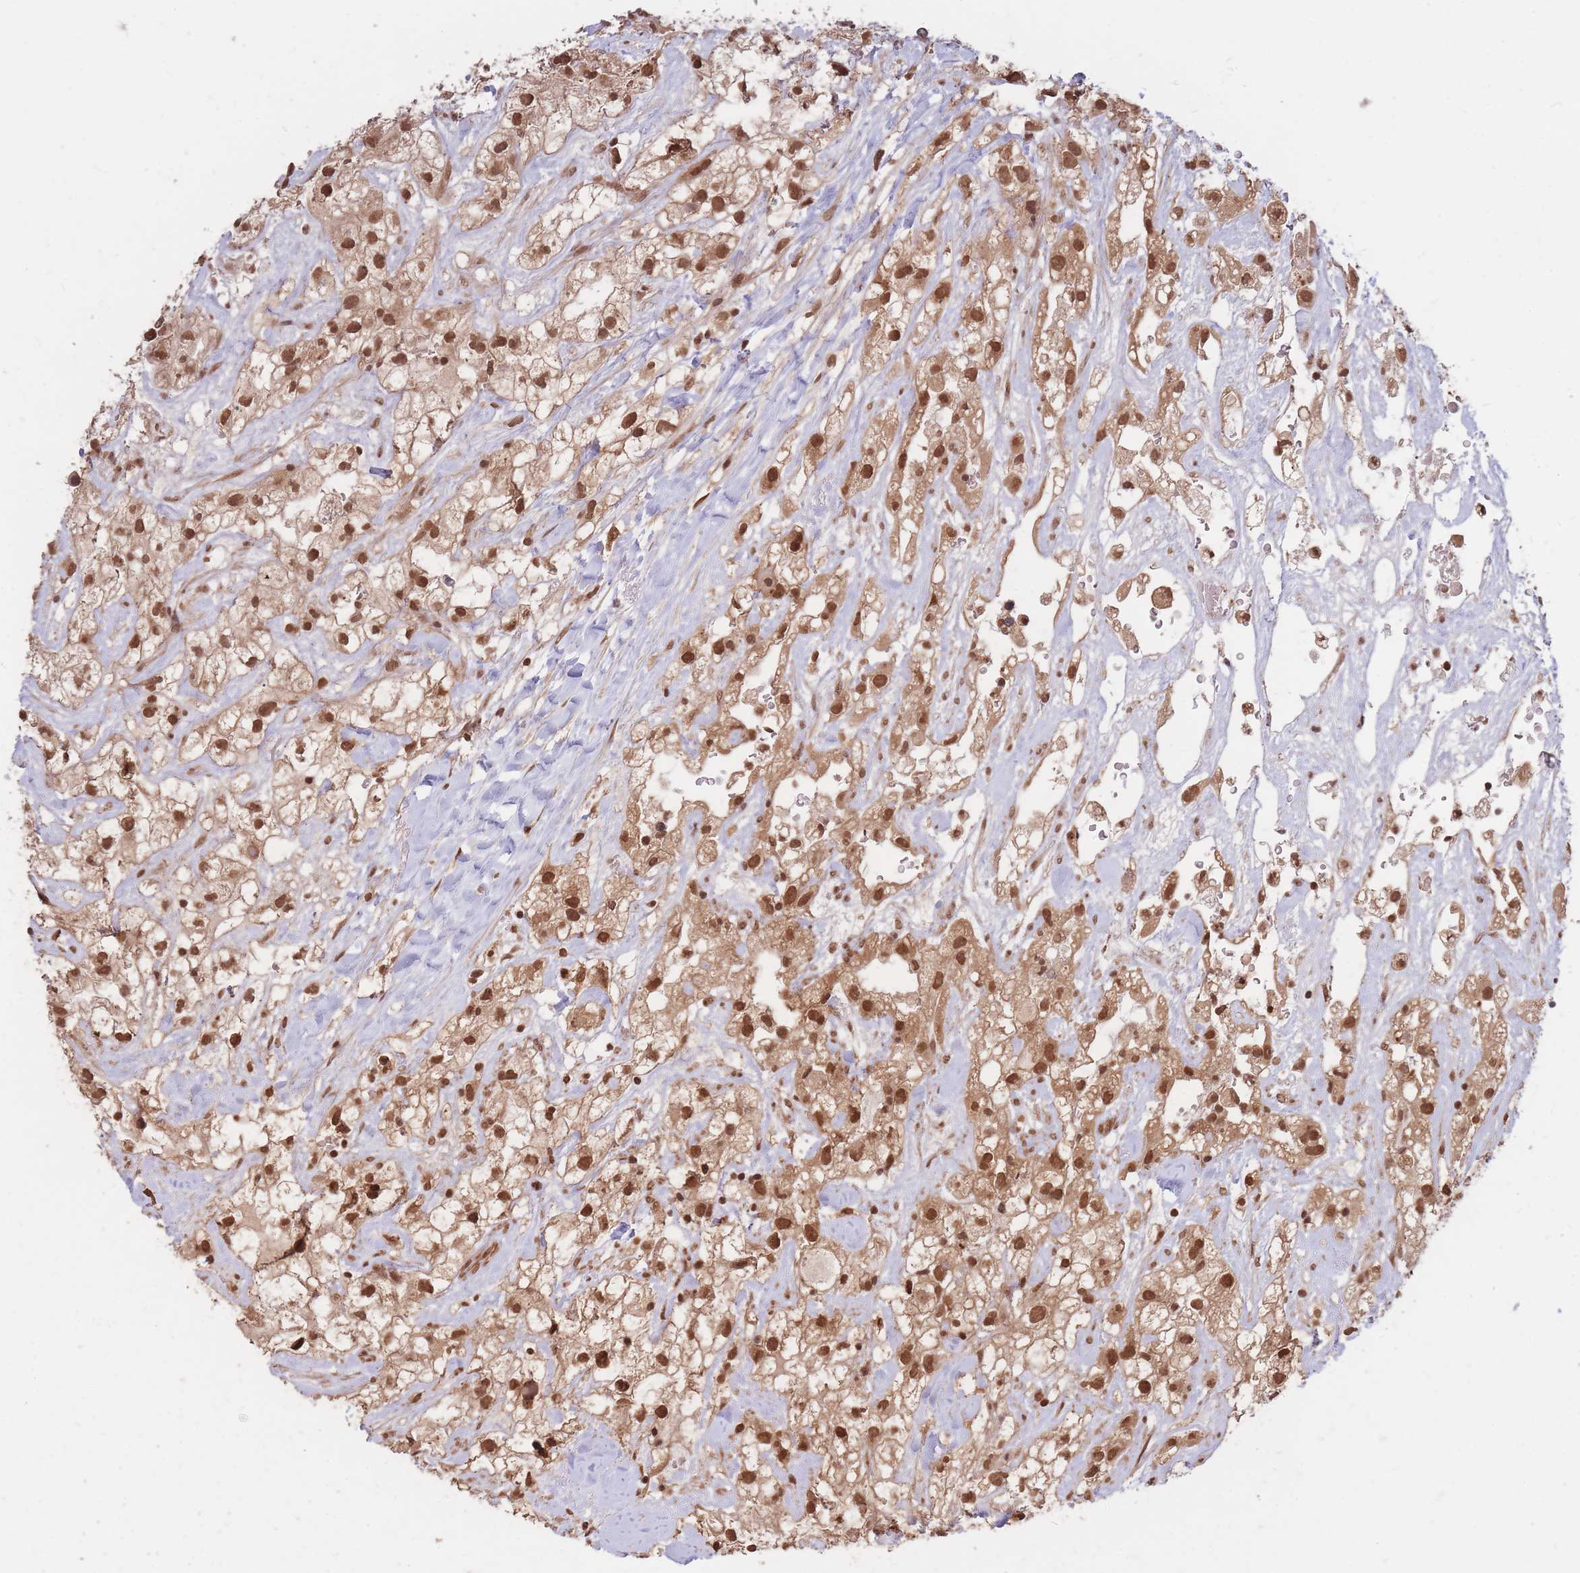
{"staining": {"intensity": "strong", "quantity": ">75%", "location": "cytoplasmic/membranous,nuclear"}, "tissue": "renal cancer", "cell_type": "Tumor cells", "image_type": "cancer", "snomed": [{"axis": "morphology", "description": "Adenocarcinoma, NOS"}, {"axis": "topography", "description": "Kidney"}], "caption": "Protein analysis of renal adenocarcinoma tissue demonstrates strong cytoplasmic/membranous and nuclear staining in approximately >75% of tumor cells. The staining was performed using DAB, with brown indicating positive protein expression. Nuclei are stained blue with hematoxylin.", "gene": "SRA1", "patient": {"sex": "male", "age": 59}}